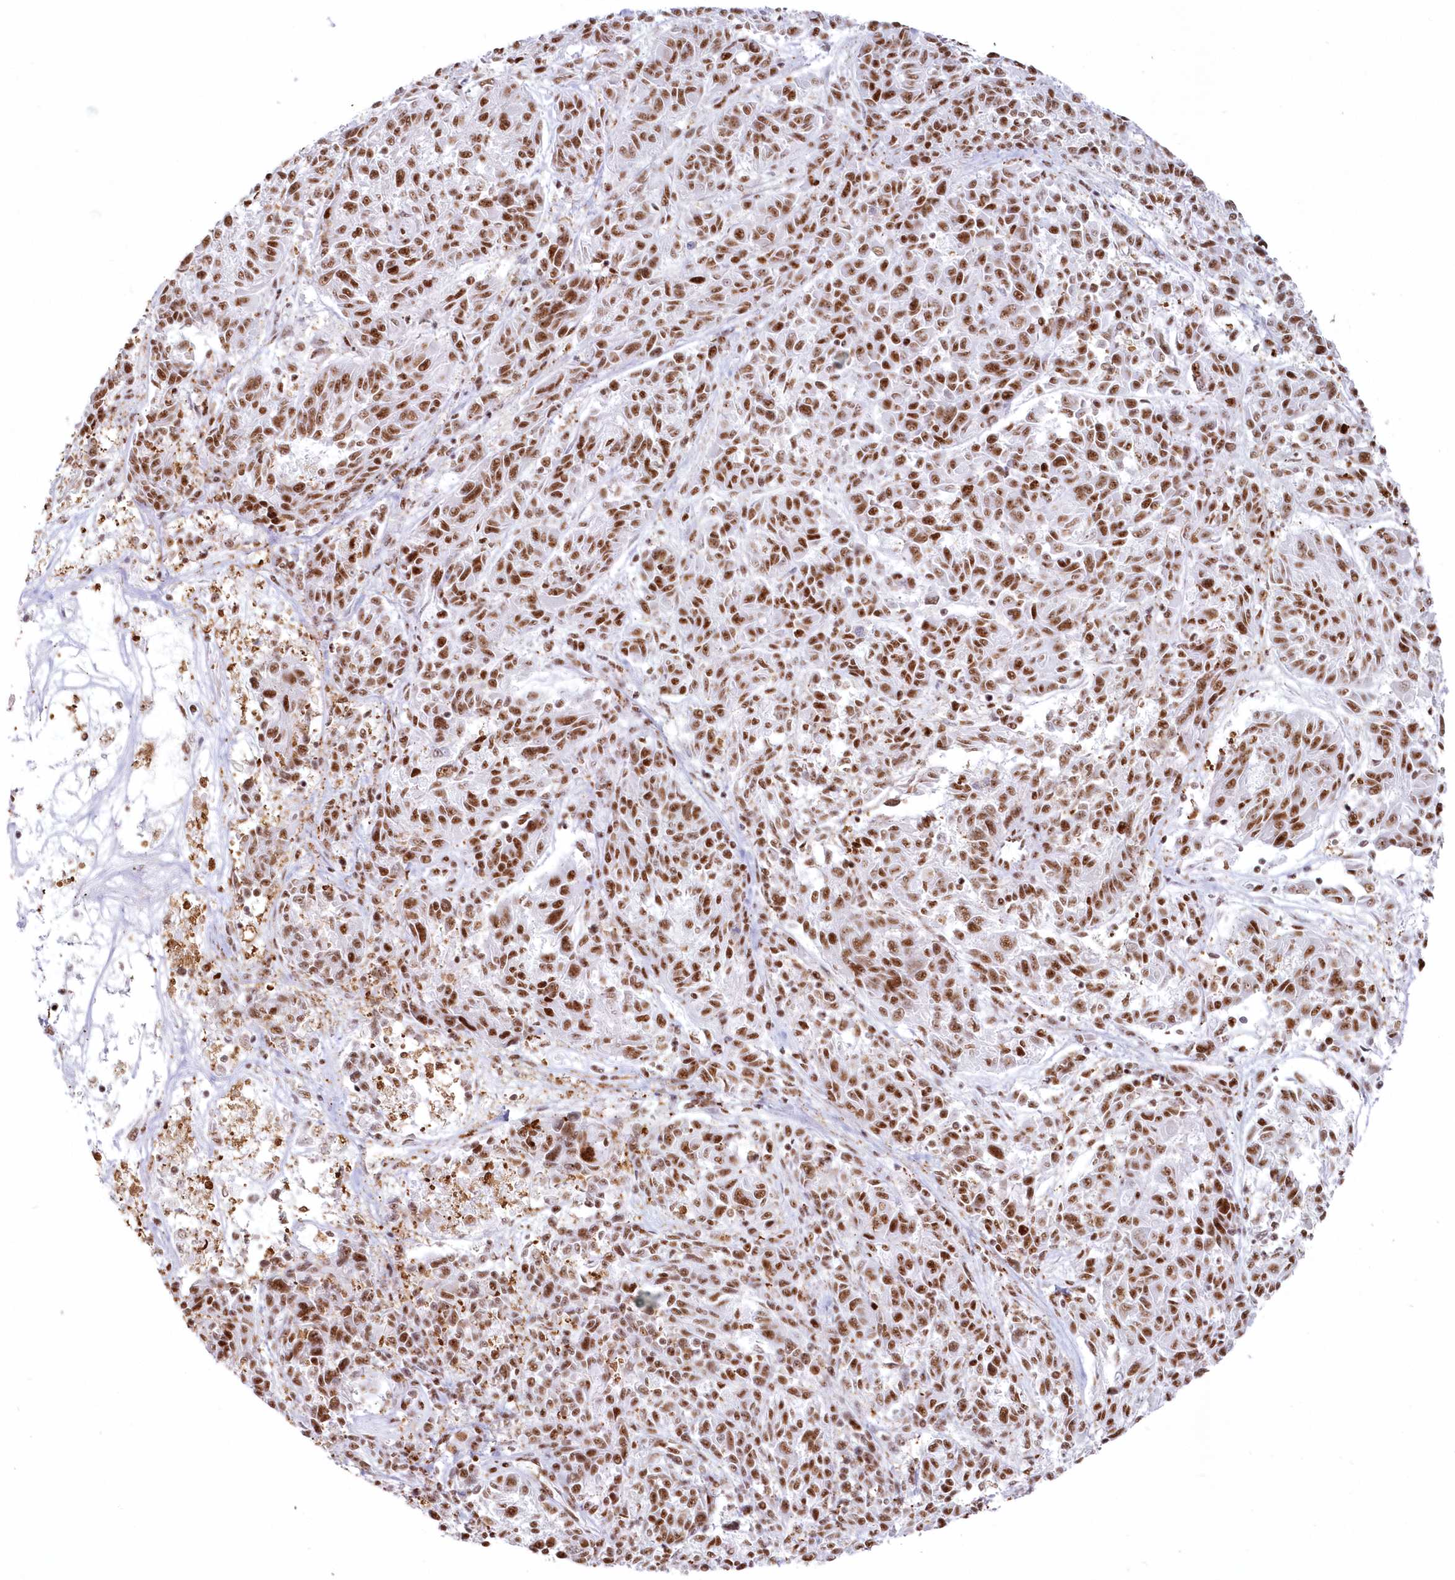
{"staining": {"intensity": "moderate", "quantity": ">75%", "location": "nuclear"}, "tissue": "melanoma", "cell_type": "Tumor cells", "image_type": "cancer", "snomed": [{"axis": "morphology", "description": "Malignant melanoma, NOS"}, {"axis": "topography", "description": "Skin"}], "caption": "Brown immunohistochemical staining in melanoma demonstrates moderate nuclear staining in about >75% of tumor cells.", "gene": "DDX46", "patient": {"sex": "male", "age": 53}}